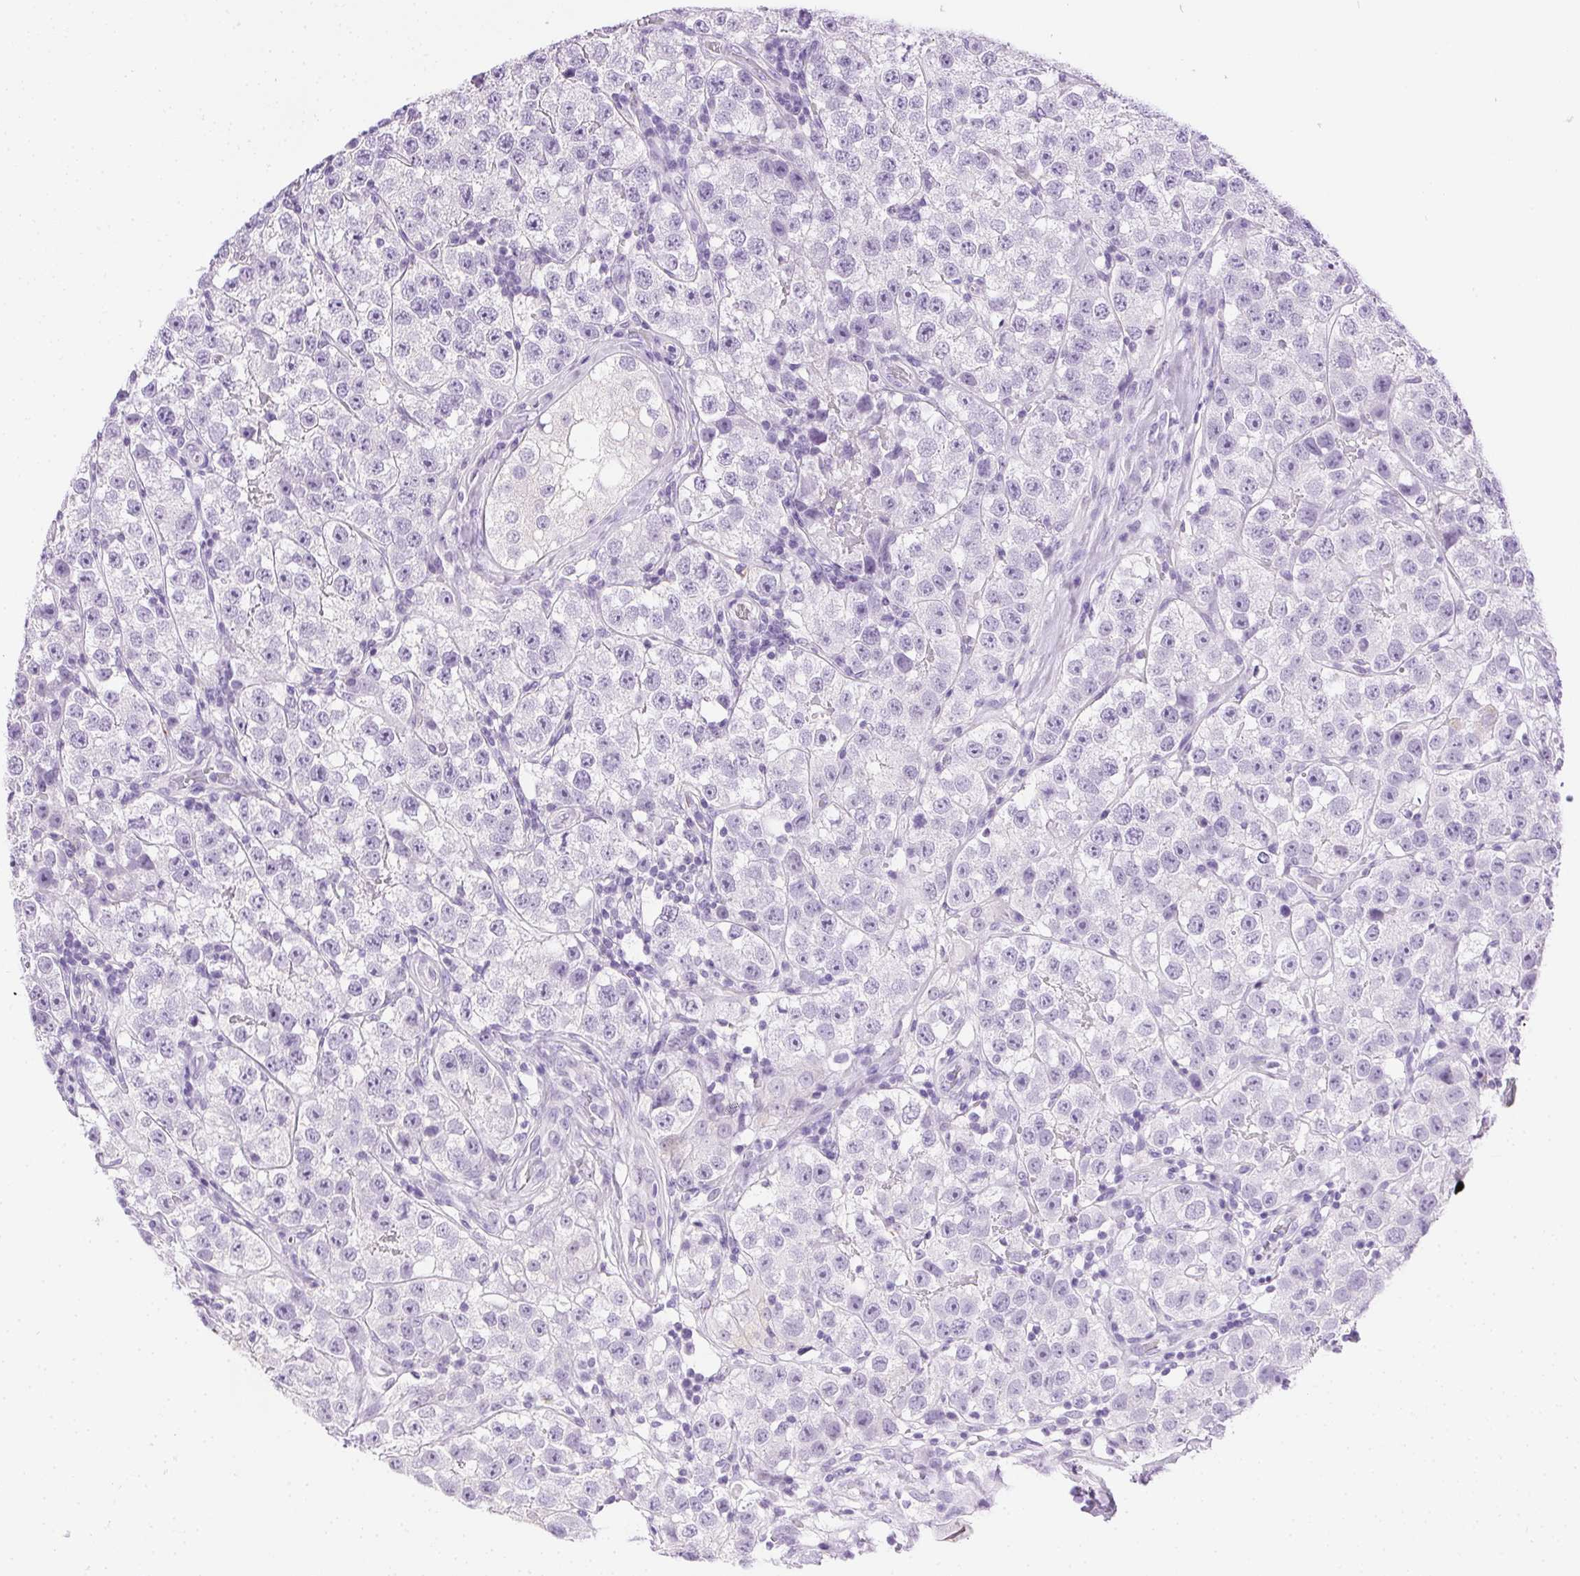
{"staining": {"intensity": "negative", "quantity": "none", "location": "none"}, "tissue": "testis cancer", "cell_type": "Tumor cells", "image_type": "cancer", "snomed": [{"axis": "morphology", "description": "Seminoma, NOS"}, {"axis": "topography", "description": "Testis"}], "caption": "There is no significant expression in tumor cells of seminoma (testis).", "gene": "C20orf85", "patient": {"sex": "male", "age": 34}}